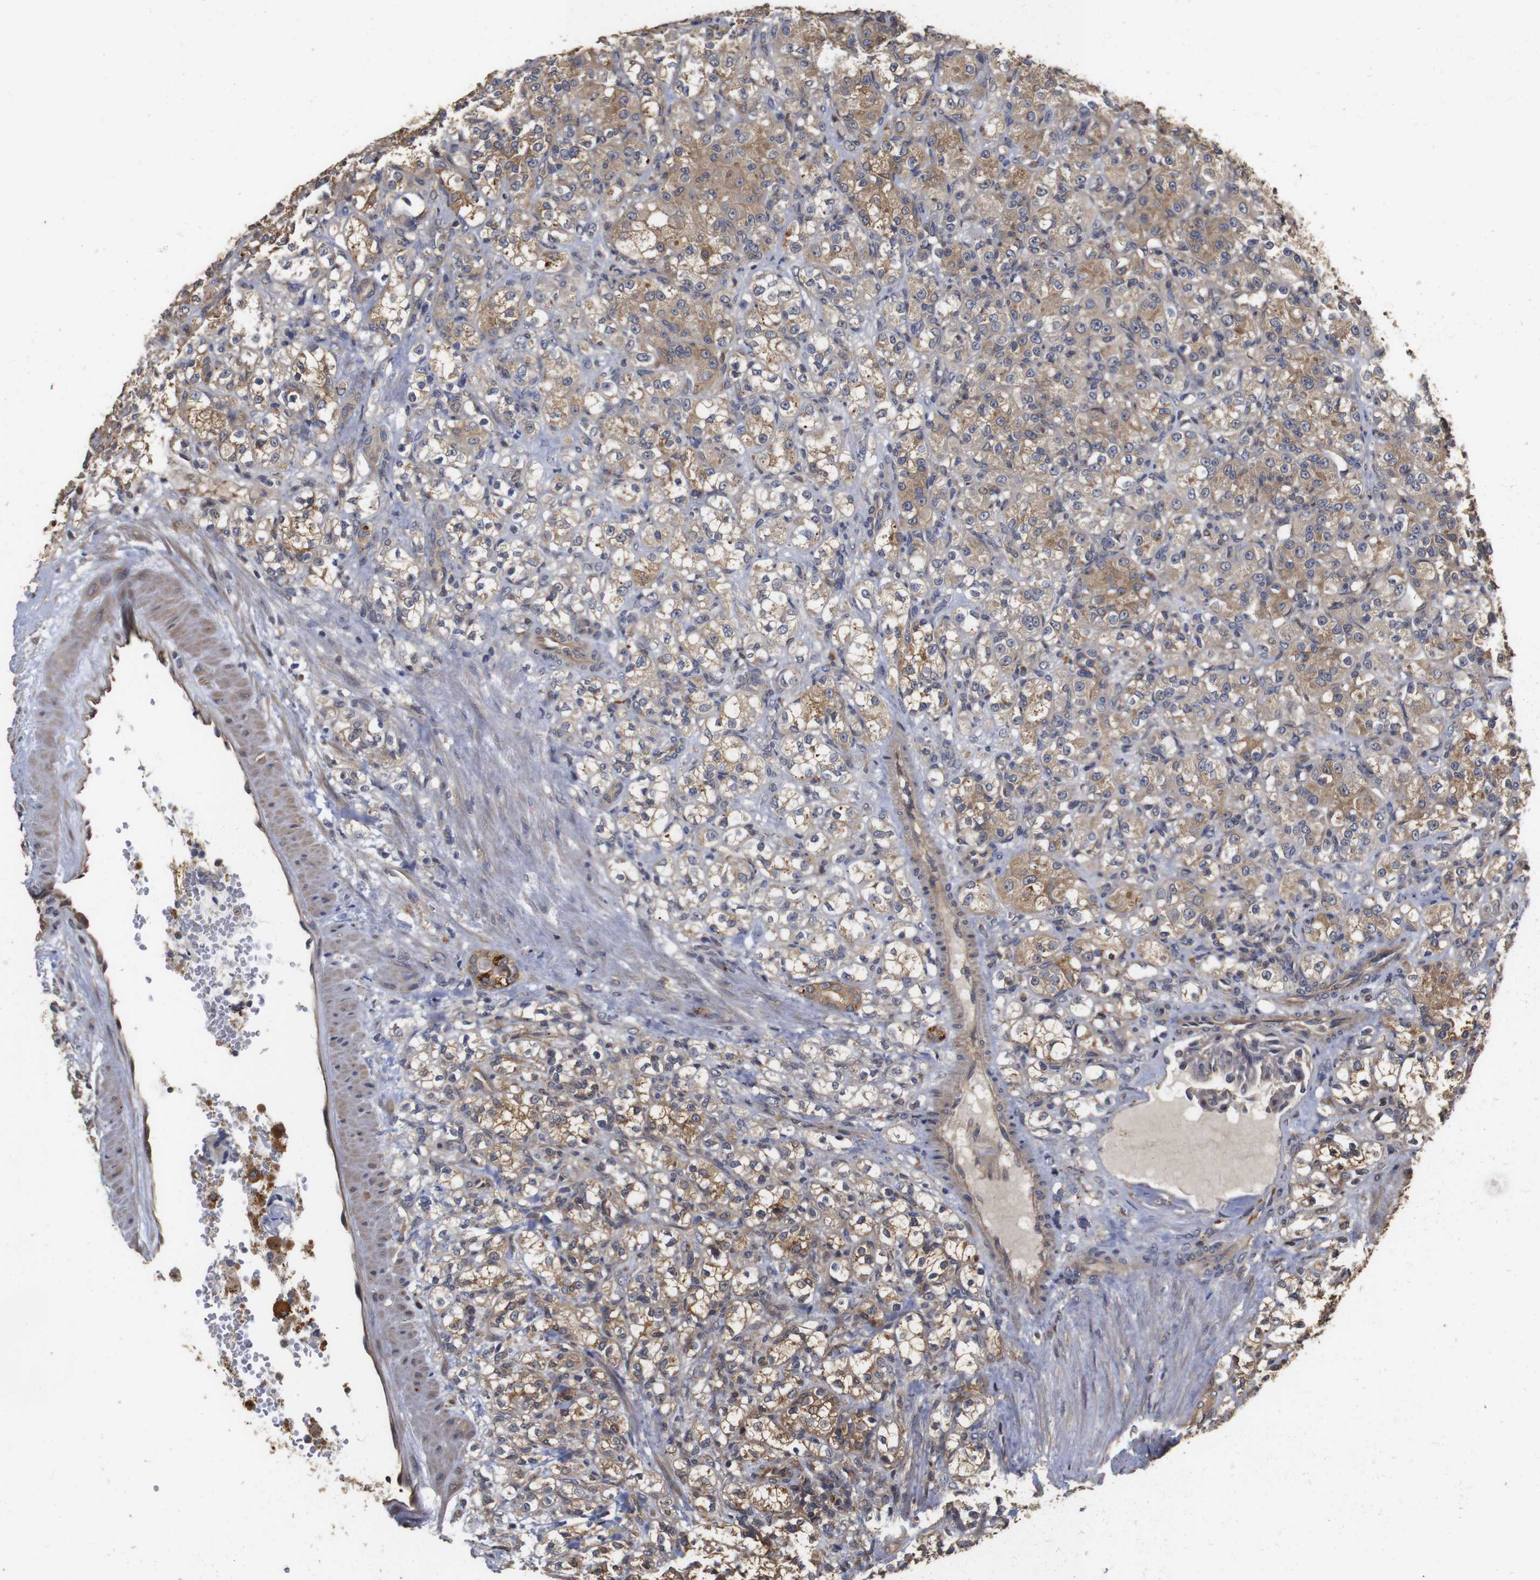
{"staining": {"intensity": "moderate", "quantity": ">75%", "location": "cytoplasmic/membranous"}, "tissue": "renal cancer", "cell_type": "Tumor cells", "image_type": "cancer", "snomed": [{"axis": "morphology", "description": "Adenocarcinoma, NOS"}, {"axis": "topography", "description": "Kidney"}], "caption": "Renal cancer stained with a brown dye displays moderate cytoplasmic/membranous positive expression in approximately >75% of tumor cells.", "gene": "PTPN14", "patient": {"sex": "male", "age": 61}}